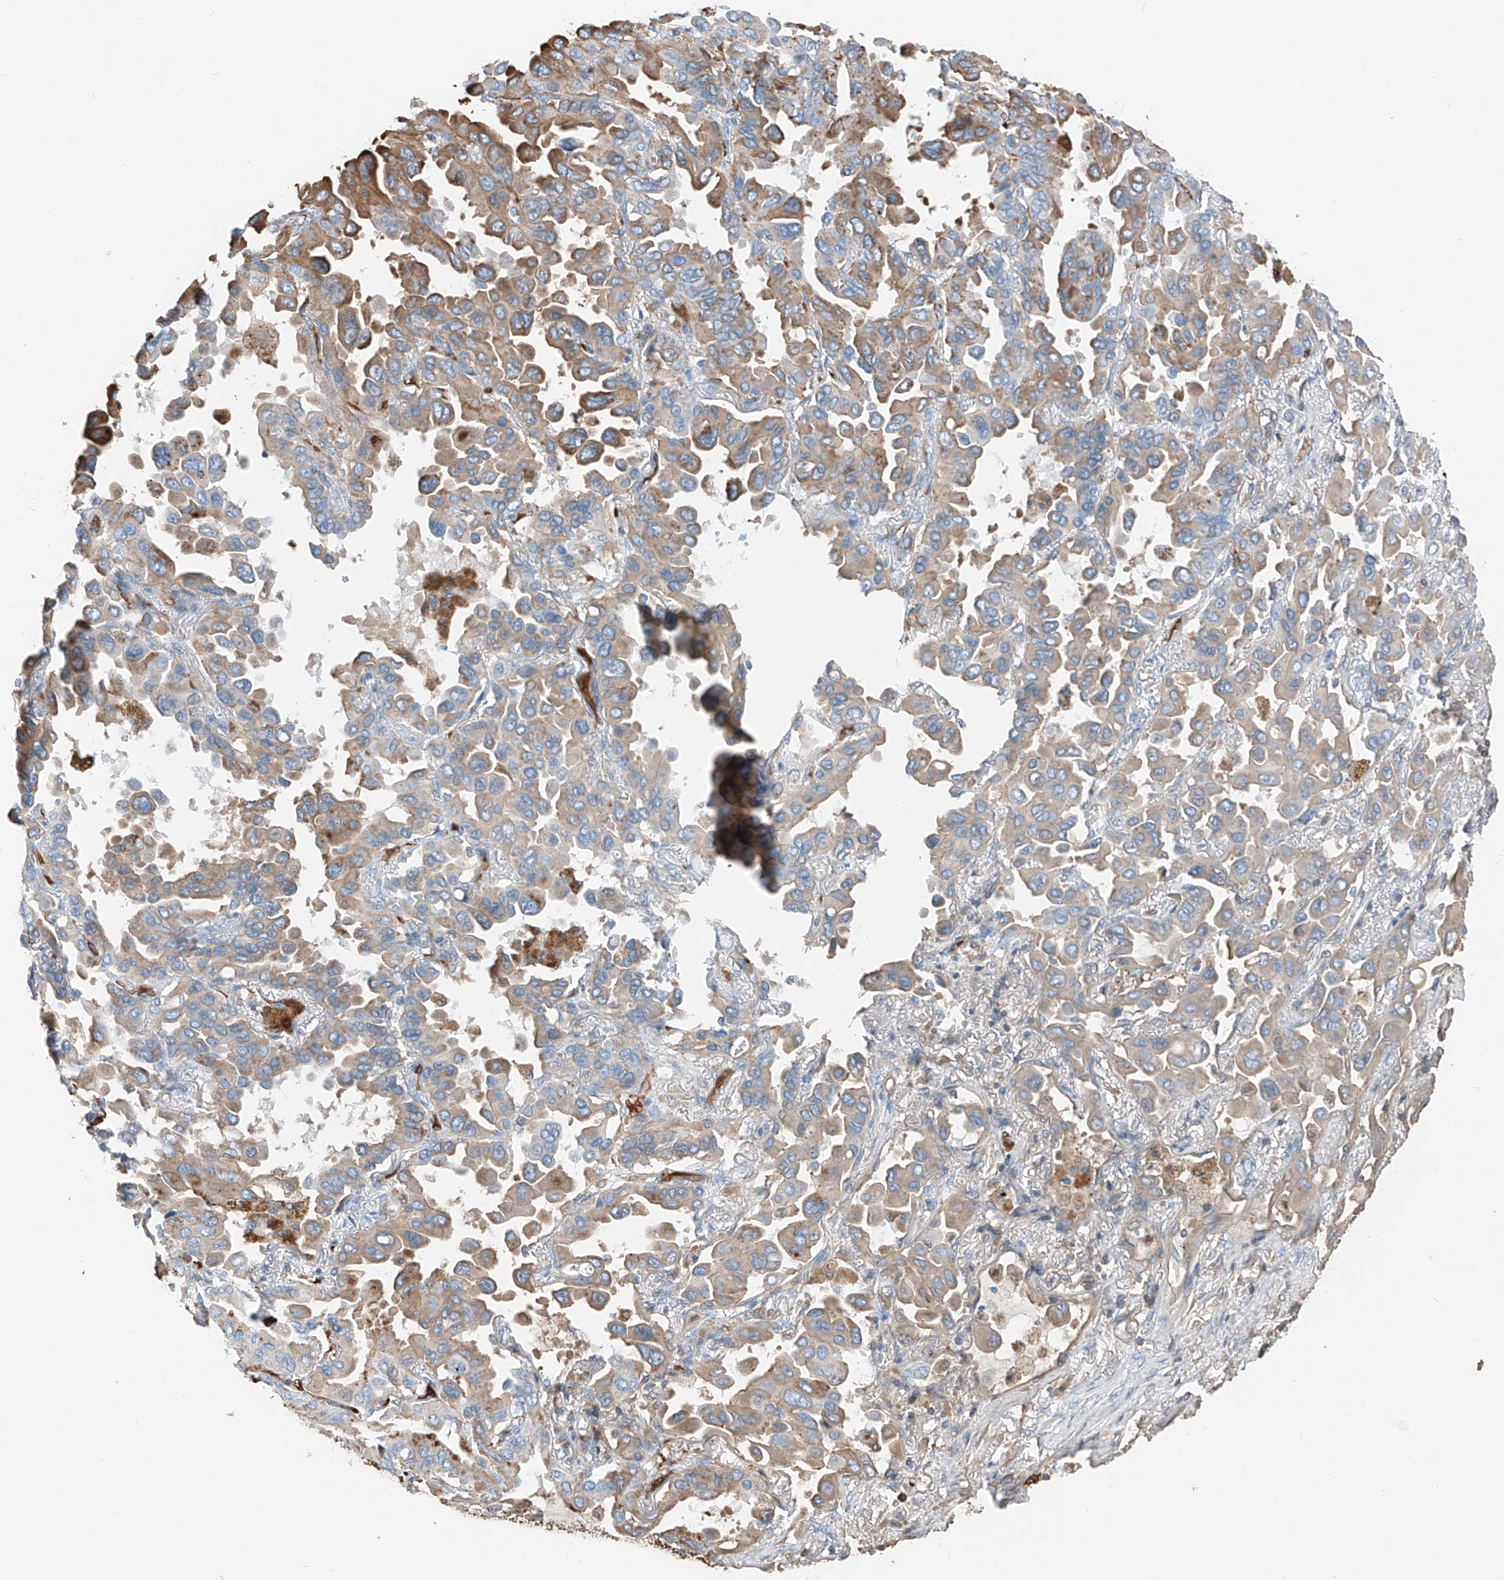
{"staining": {"intensity": "moderate", "quantity": "<25%", "location": "cytoplasmic/membranous"}, "tissue": "lung cancer", "cell_type": "Tumor cells", "image_type": "cancer", "snomed": [{"axis": "morphology", "description": "Adenocarcinoma, NOS"}, {"axis": "topography", "description": "Lung"}], "caption": "Immunohistochemical staining of human lung cancer exhibits low levels of moderate cytoplasmic/membranous expression in about <25% of tumor cells.", "gene": "PRSS23", "patient": {"sex": "male", "age": 64}}